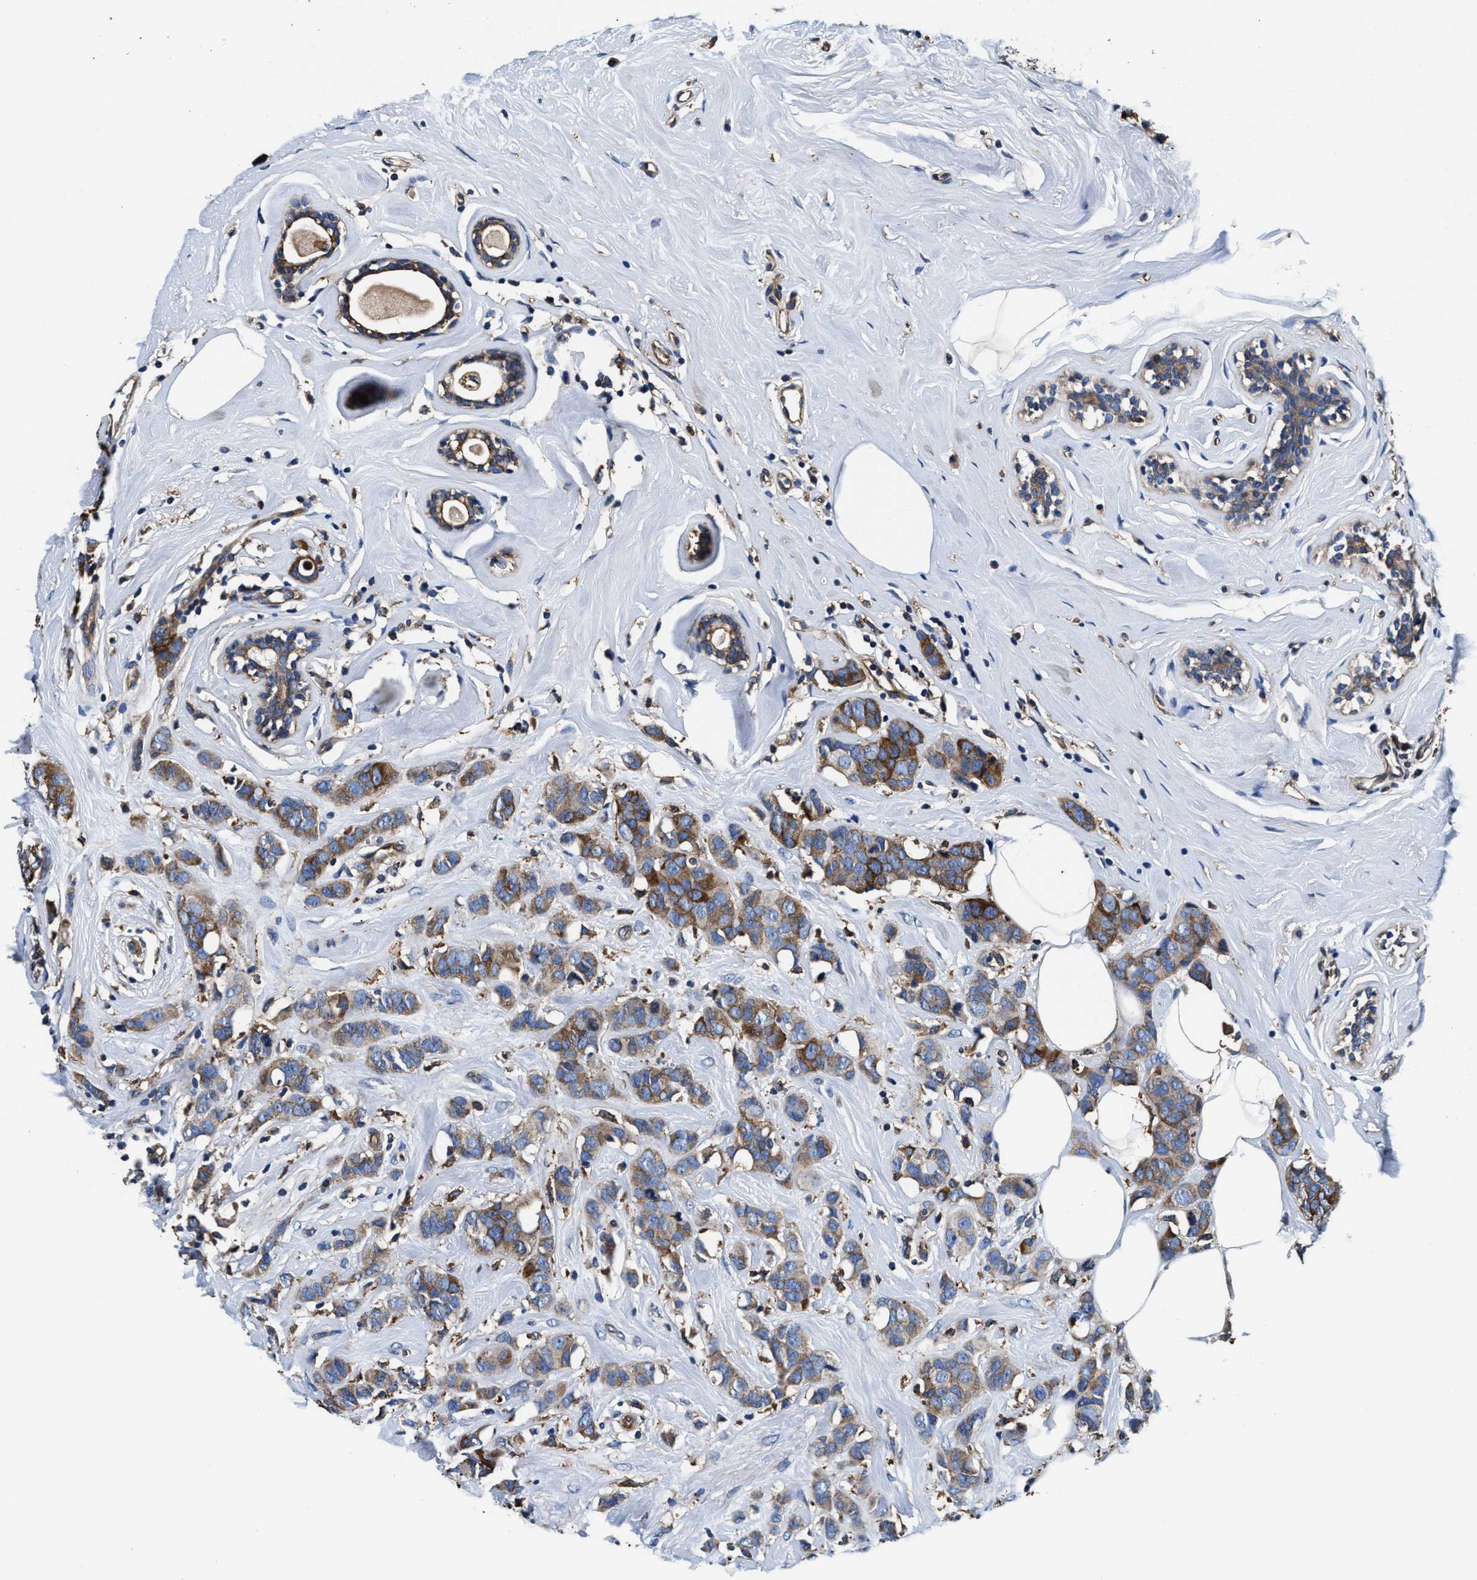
{"staining": {"intensity": "moderate", "quantity": ">75%", "location": "cytoplasmic/membranous"}, "tissue": "breast cancer", "cell_type": "Tumor cells", "image_type": "cancer", "snomed": [{"axis": "morphology", "description": "Normal tissue, NOS"}, {"axis": "morphology", "description": "Duct carcinoma"}, {"axis": "topography", "description": "Breast"}], "caption": "IHC (DAB) staining of breast invasive ductal carcinoma exhibits moderate cytoplasmic/membranous protein positivity in approximately >75% of tumor cells.", "gene": "PPP1R9B", "patient": {"sex": "female", "age": 50}}